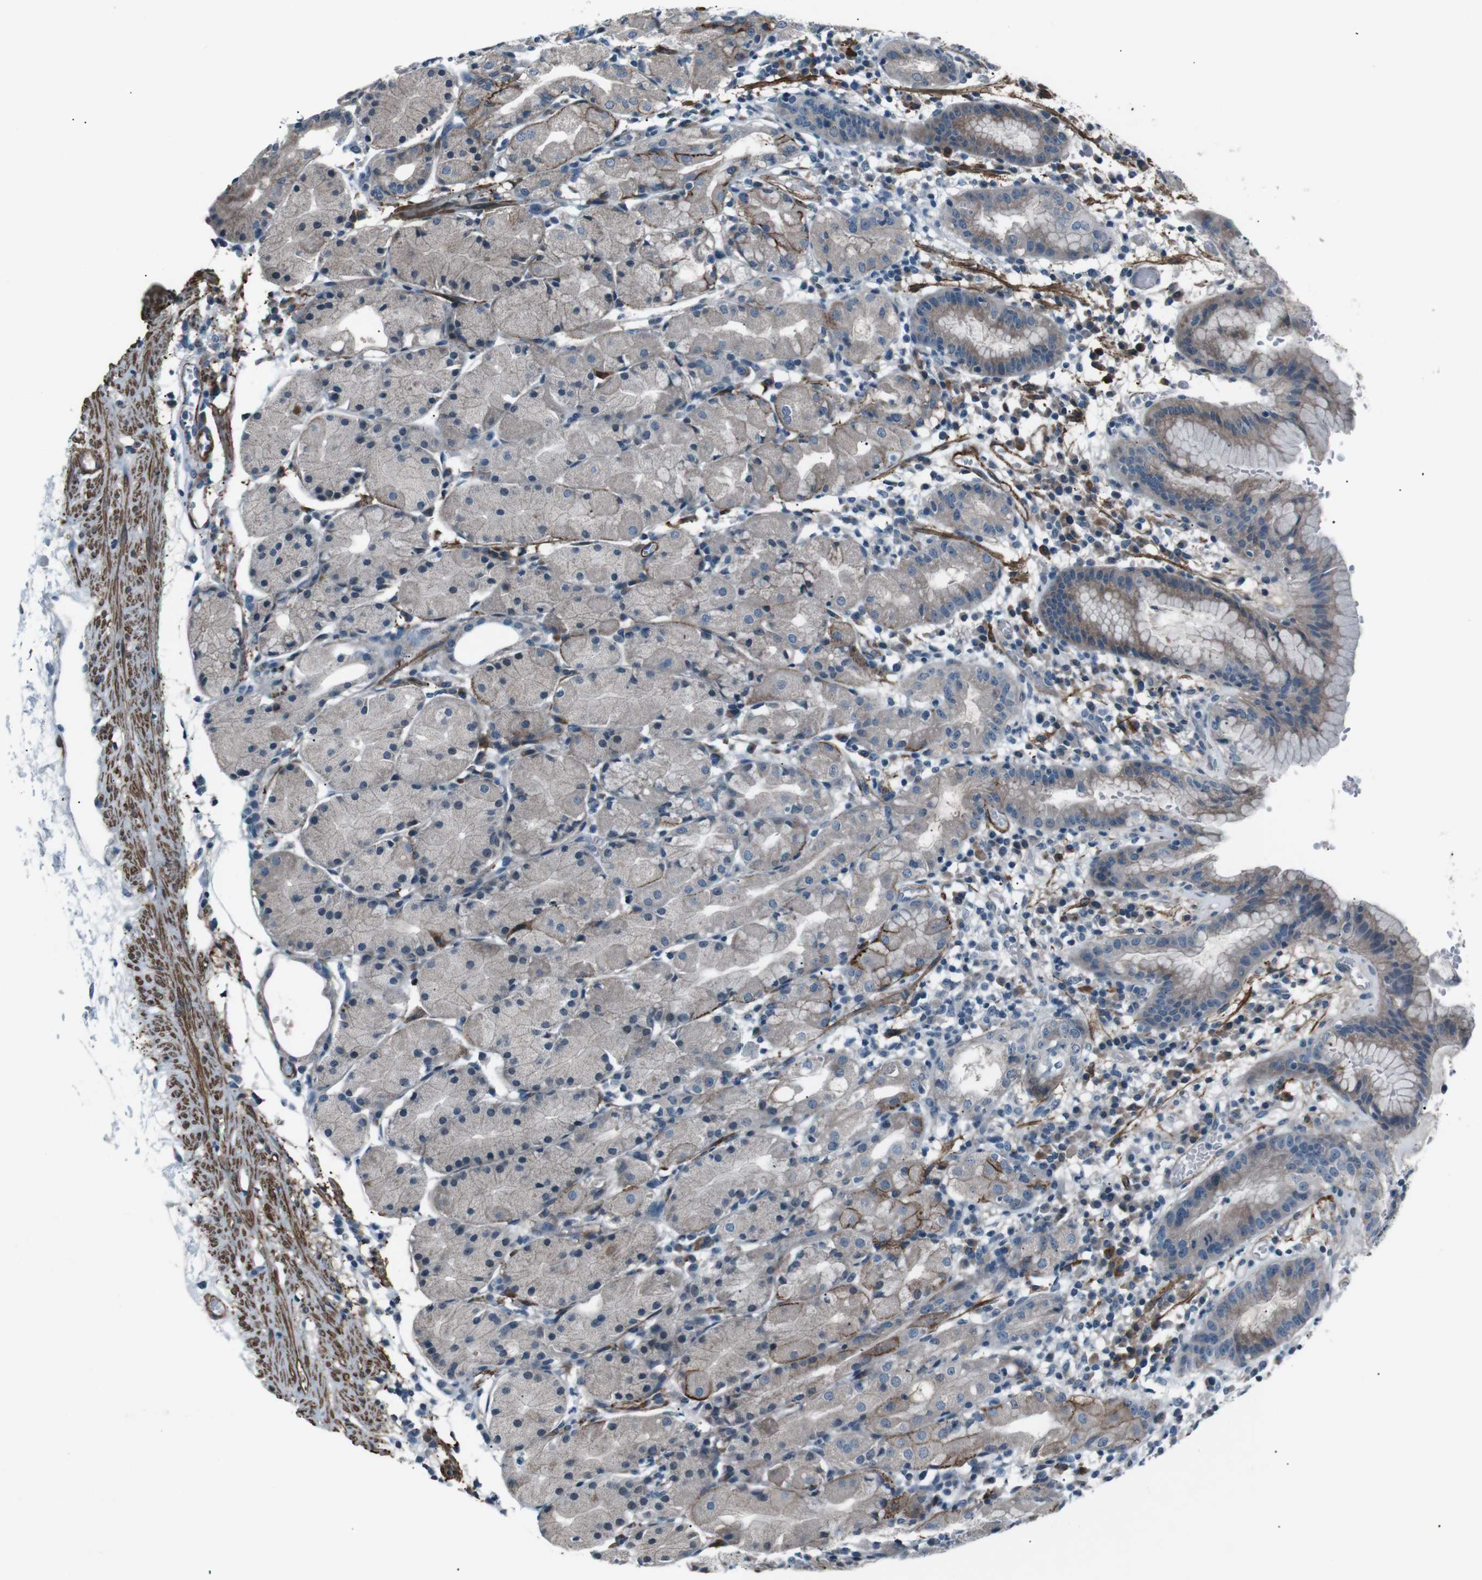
{"staining": {"intensity": "weak", "quantity": ">75%", "location": "cytoplasmic/membranous"}, "tissue": "stomach", "cell_type": "Glandular cells", "image_type": "normal", "snomed": [{"axis": "morphology", "description": "Normal tissue, NOS"}, {"axis": "topography", "description": "Stomach"}, {"axis": "topography", "description": "Stomach, lower"}], "caption": "Brown immunohistochemical staining in unremarkable human stomach shows weak cytoplasmic/membranous staining in about >75% of glandular cells. (DAB IHC with brightfield microscopy, high magnification).", "gene": "PDLIM5", "patient": {"sex": "female", "age": 75}}